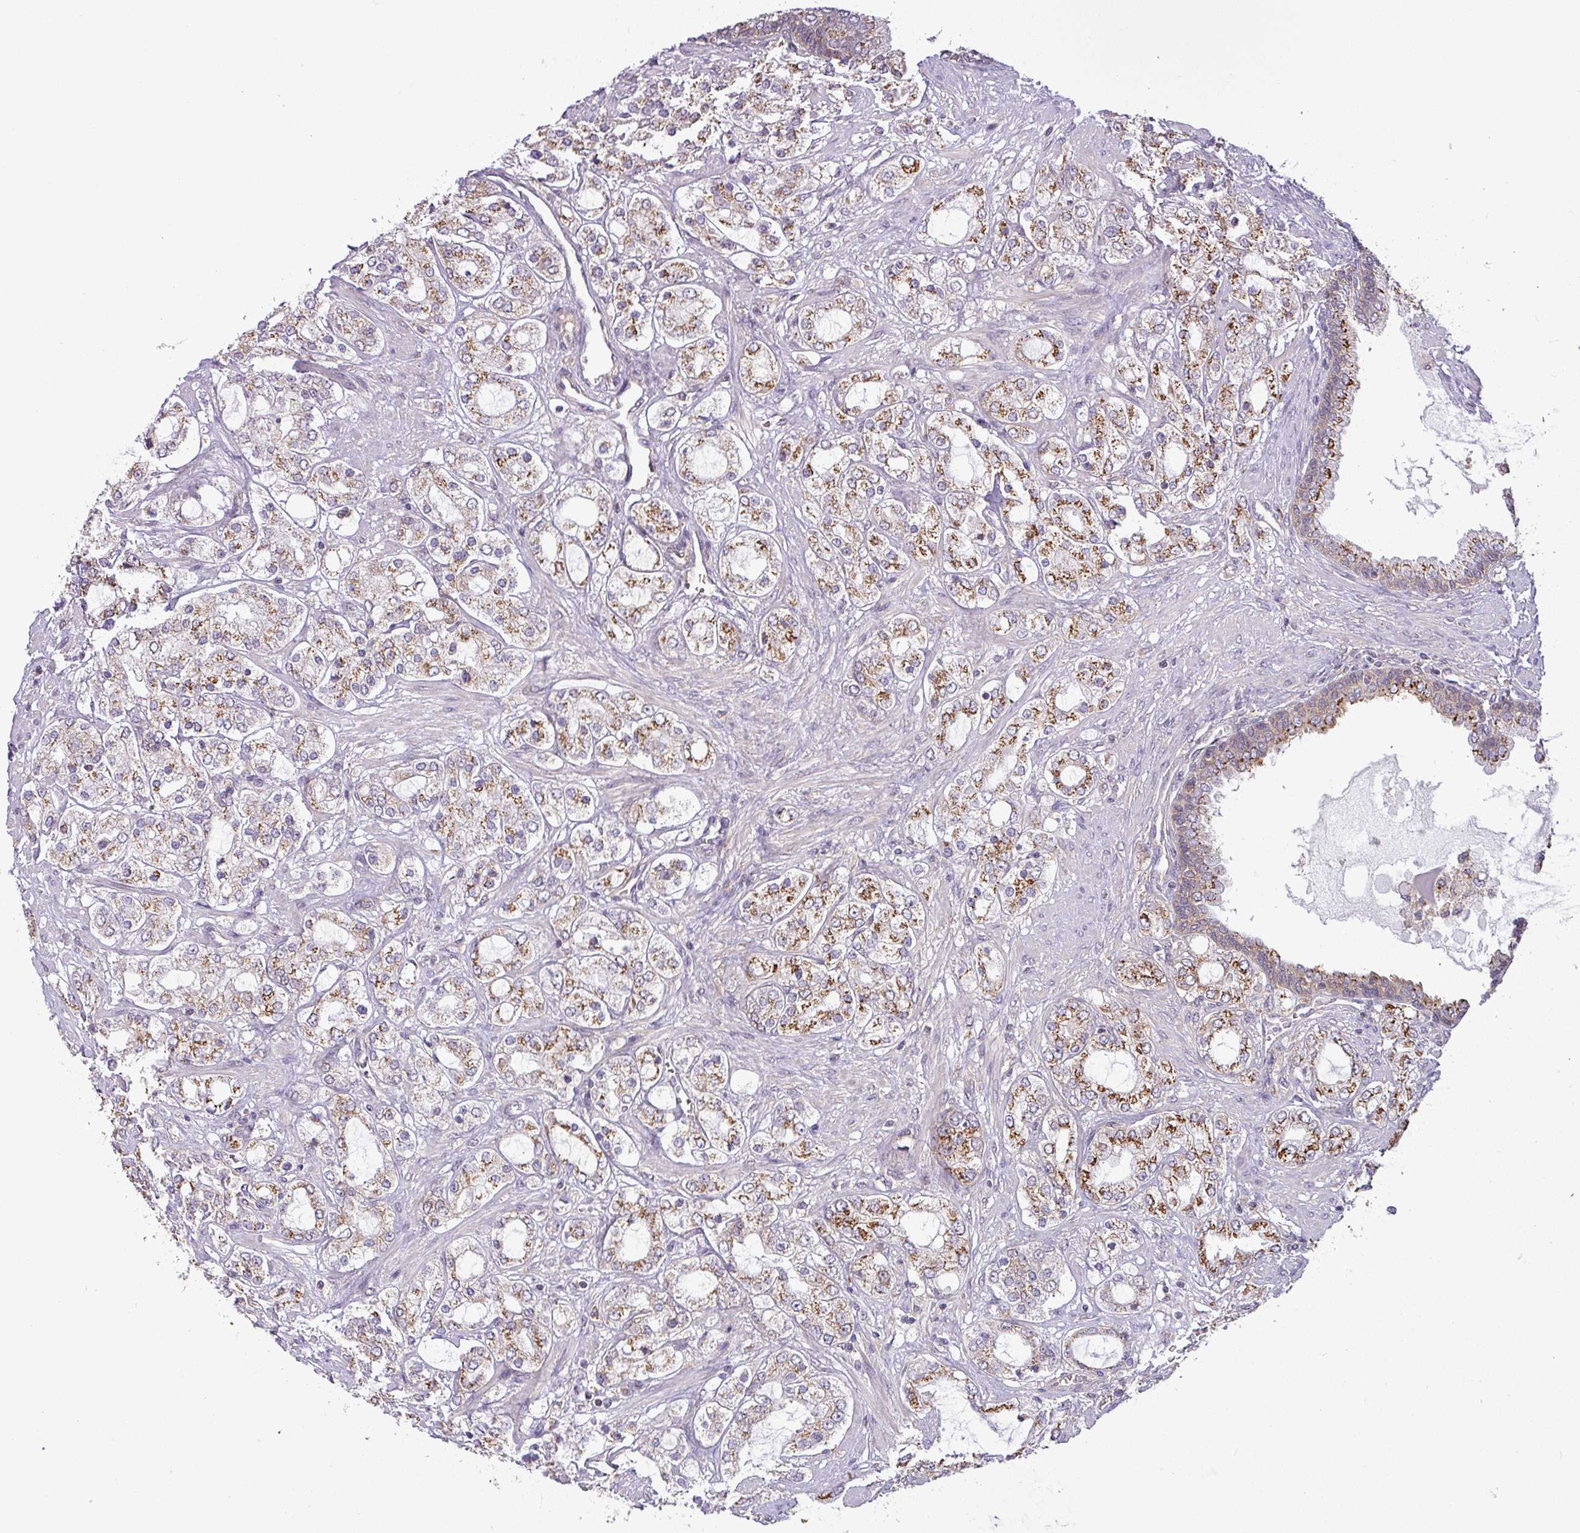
{"staining": {"intensity": "moderate", "quantity": ">75%", "location": "cytoplasmic/membranous"}, "tissue": "prostate cancer", "cell_type": "Tumor cells", "image_type": "cancer", "snomed": [{"axis": "morphology", "description": "Adenocarcinoma, High grade"}, {"axis": "topography", "description": "Prostate"}], "caption": "Immunohistochemistry (DAB (3,3'-diaminobenzidine)) staining of prostate adenocarcinoma (high-grade) shows moderate cytoplasmic/membranous protein staining in about >75% of tumor cells.", "gene": "GALNT12", "patient": {"sex": "male", "age": 64}}